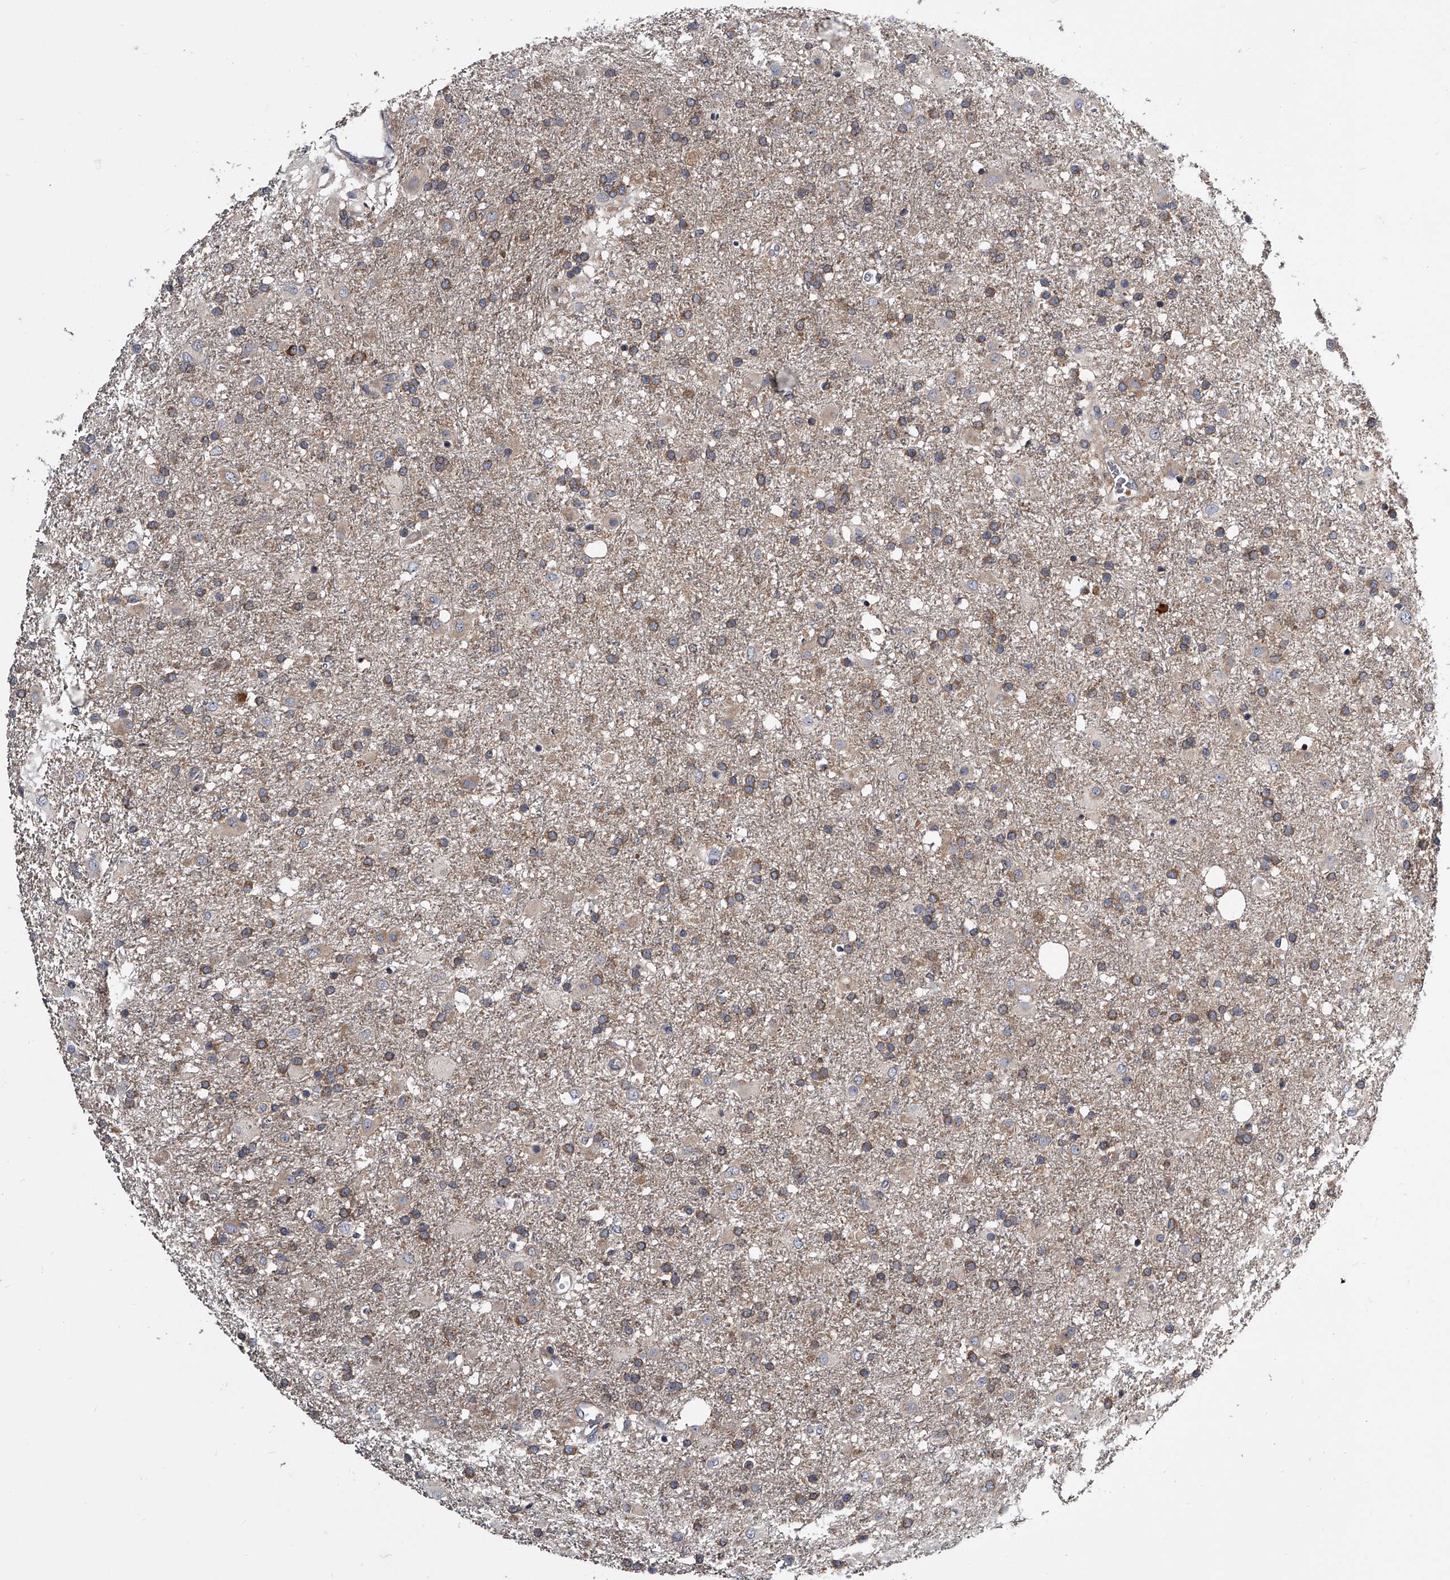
{"staining": {"intensity": "weak", "quantity": "25%-75%", "location": "cytoplasmic/membranous"}, "tissue": "glioma", "cell_type": "Tumor cells", "image_type": "cancer", "snomed": [{"axis": "morphology", "description": "Glioma, malignant, Low grade"}, {"axis": "topography", "description": "Brain"}], "caption": "The immunohistochemical stain shows weak cytoplasmic/membranous positivity in tumor cells of malignant glioma (low-grade) tissue.", "gene": "GAPVD1", "patient": {"sex": "male", "age": 65}}